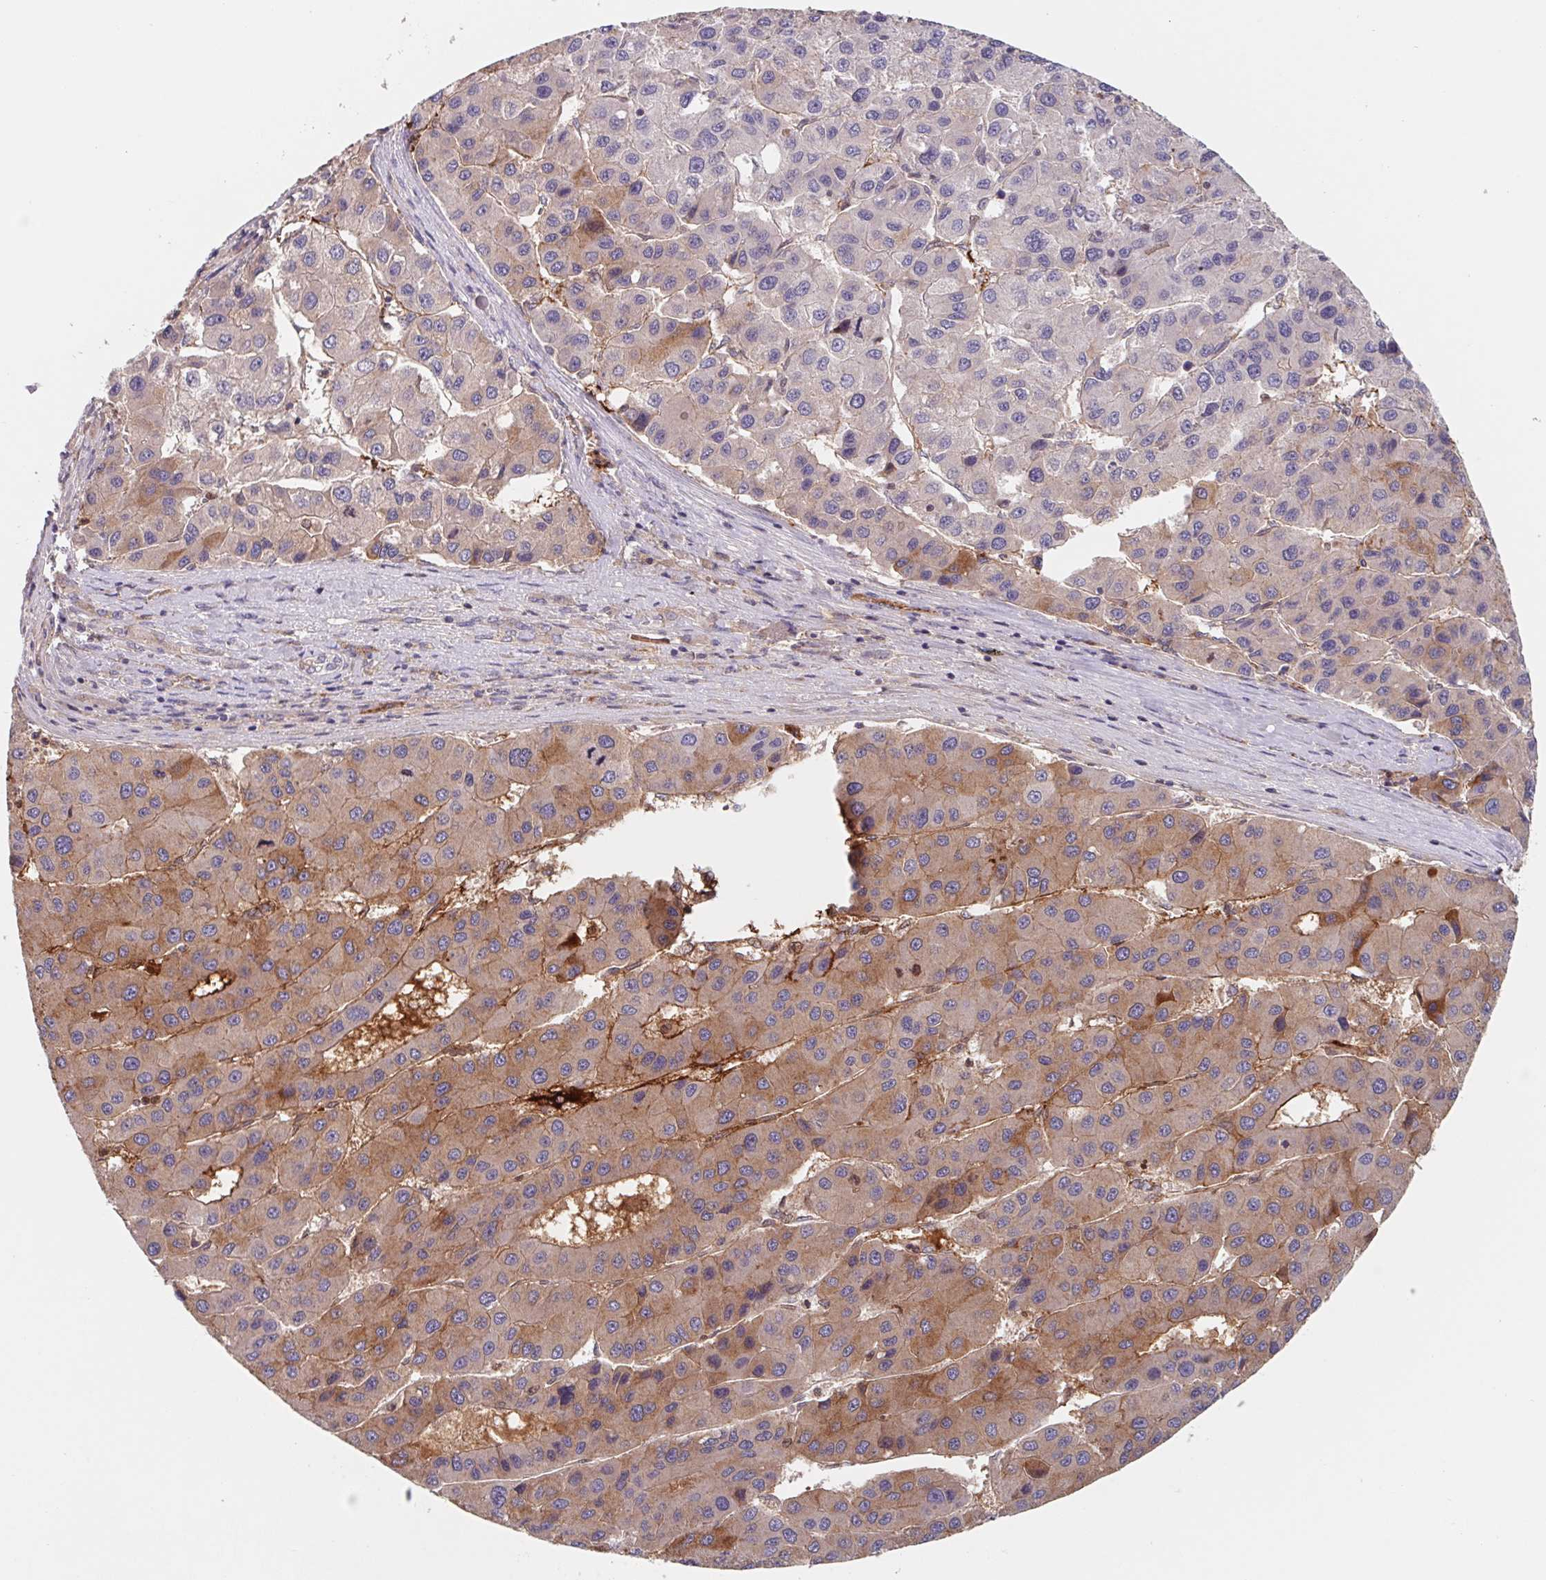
{"staining": {"intensity": "weak", "quantity": "<25%", "location": "cytoplasmic/membranous"}, "tissue": "liver cancer", "cell_type": "Tumor cells", "image_type": "cancer", "snomed": [{"axis": "morphology", "description": "Carcinoma, Hepatocellular, NOS"}, {"axis": "topography", "description": "Liver"}], "caption": "Liver cancer (hepatocellular carcinoma) stained for a protein using immunohistochemistry (IHC) demonstrates no staining tumor cells.", "gene": "LPA", "patient": {"sex": "male", "age": 73}}